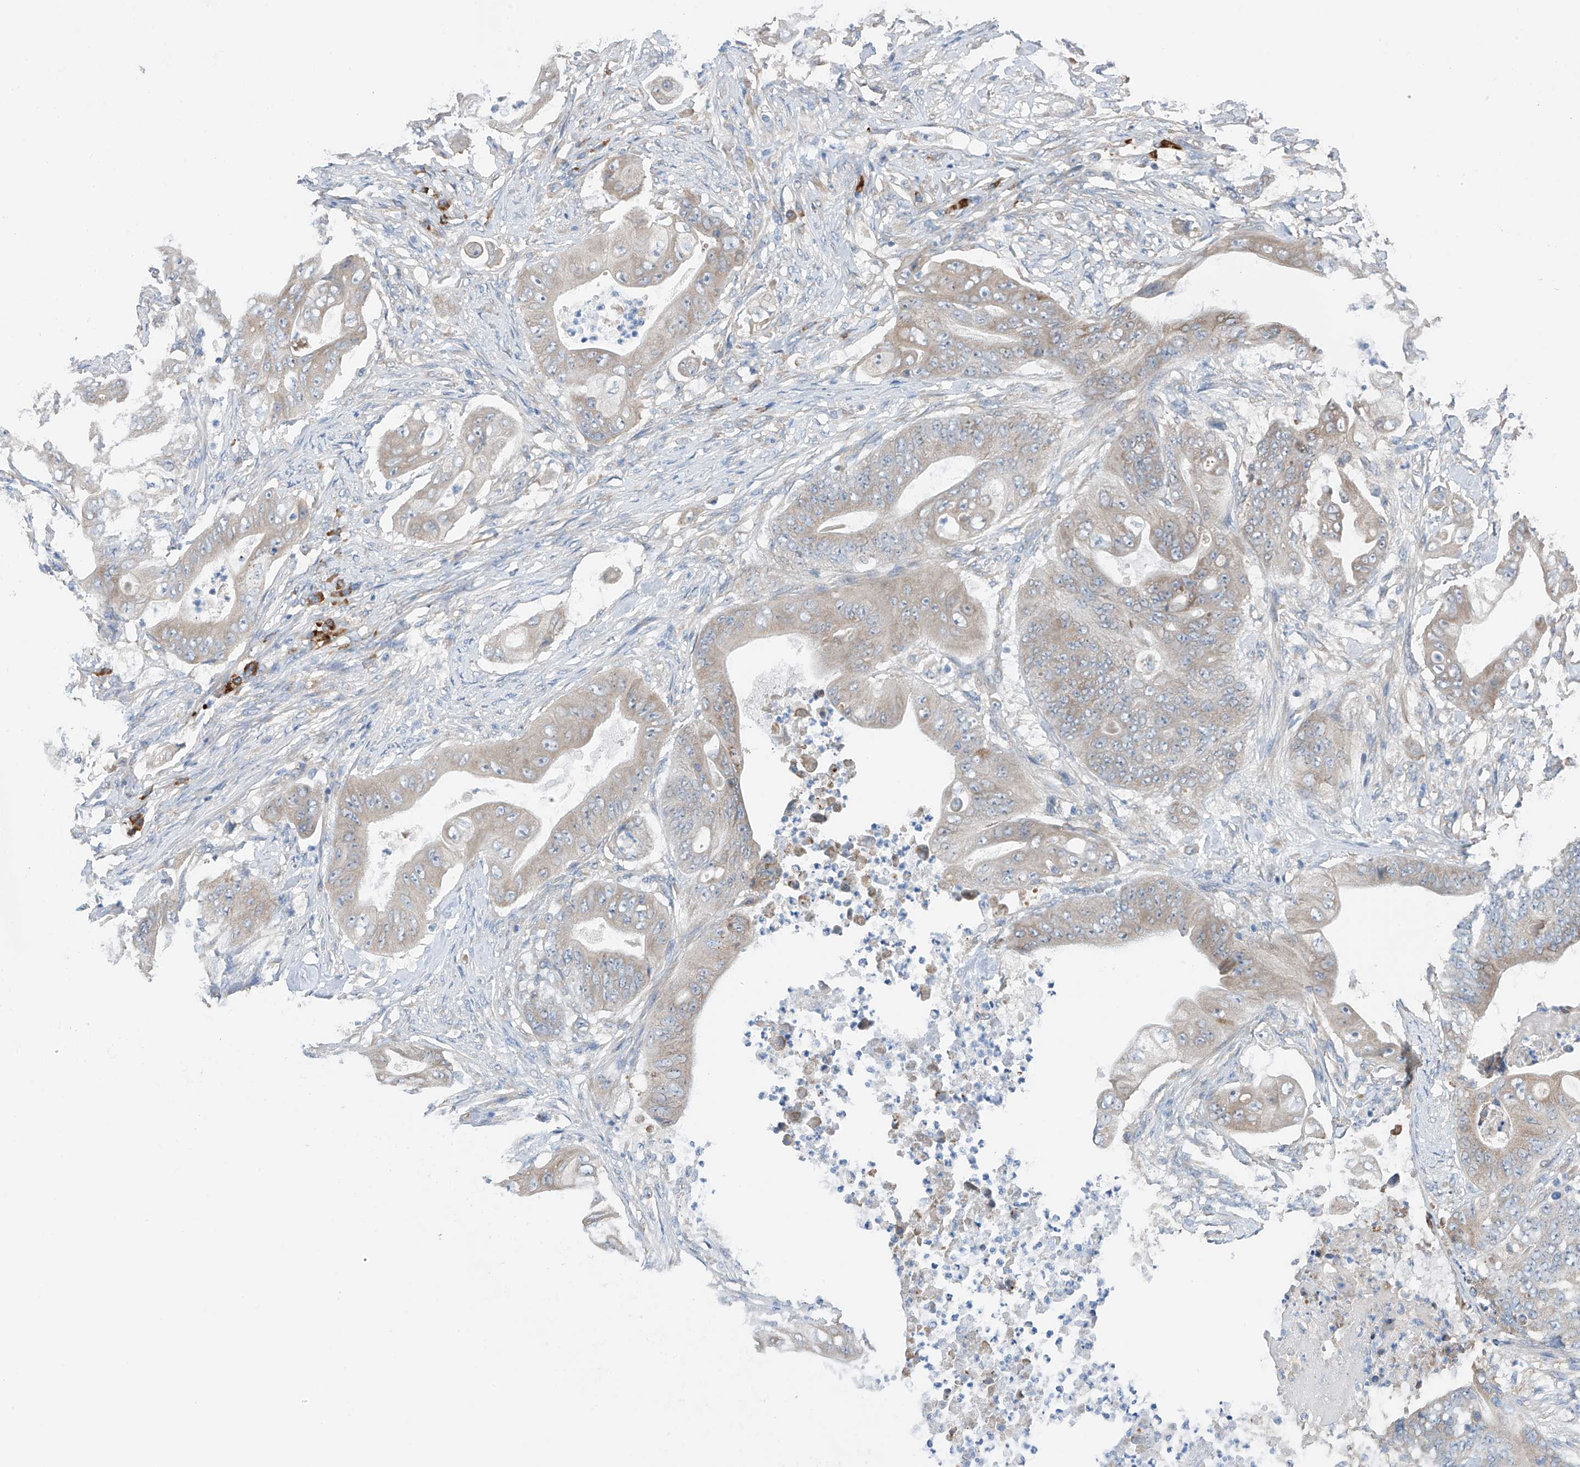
{"staining": {"intensity": "weak", "quantity": "<25%", "location": "cytoplasmic/membranous"}, "tissue": "stomach cancer", "cell_type": "Tumor cells", "image_type": "cancer", "snomed": [{"axis": "morphology", "description": "Adenocarcinoma, NOS"}, {"axis": "topography", "description": "Stomach"}], "caption": "Immunohistochemical staining of human adenocarcinoma (stomach) exhibits no significant positivity in tumor cells.", "gene": "REC8", "patient": {"sex": "female", "age": 73}}